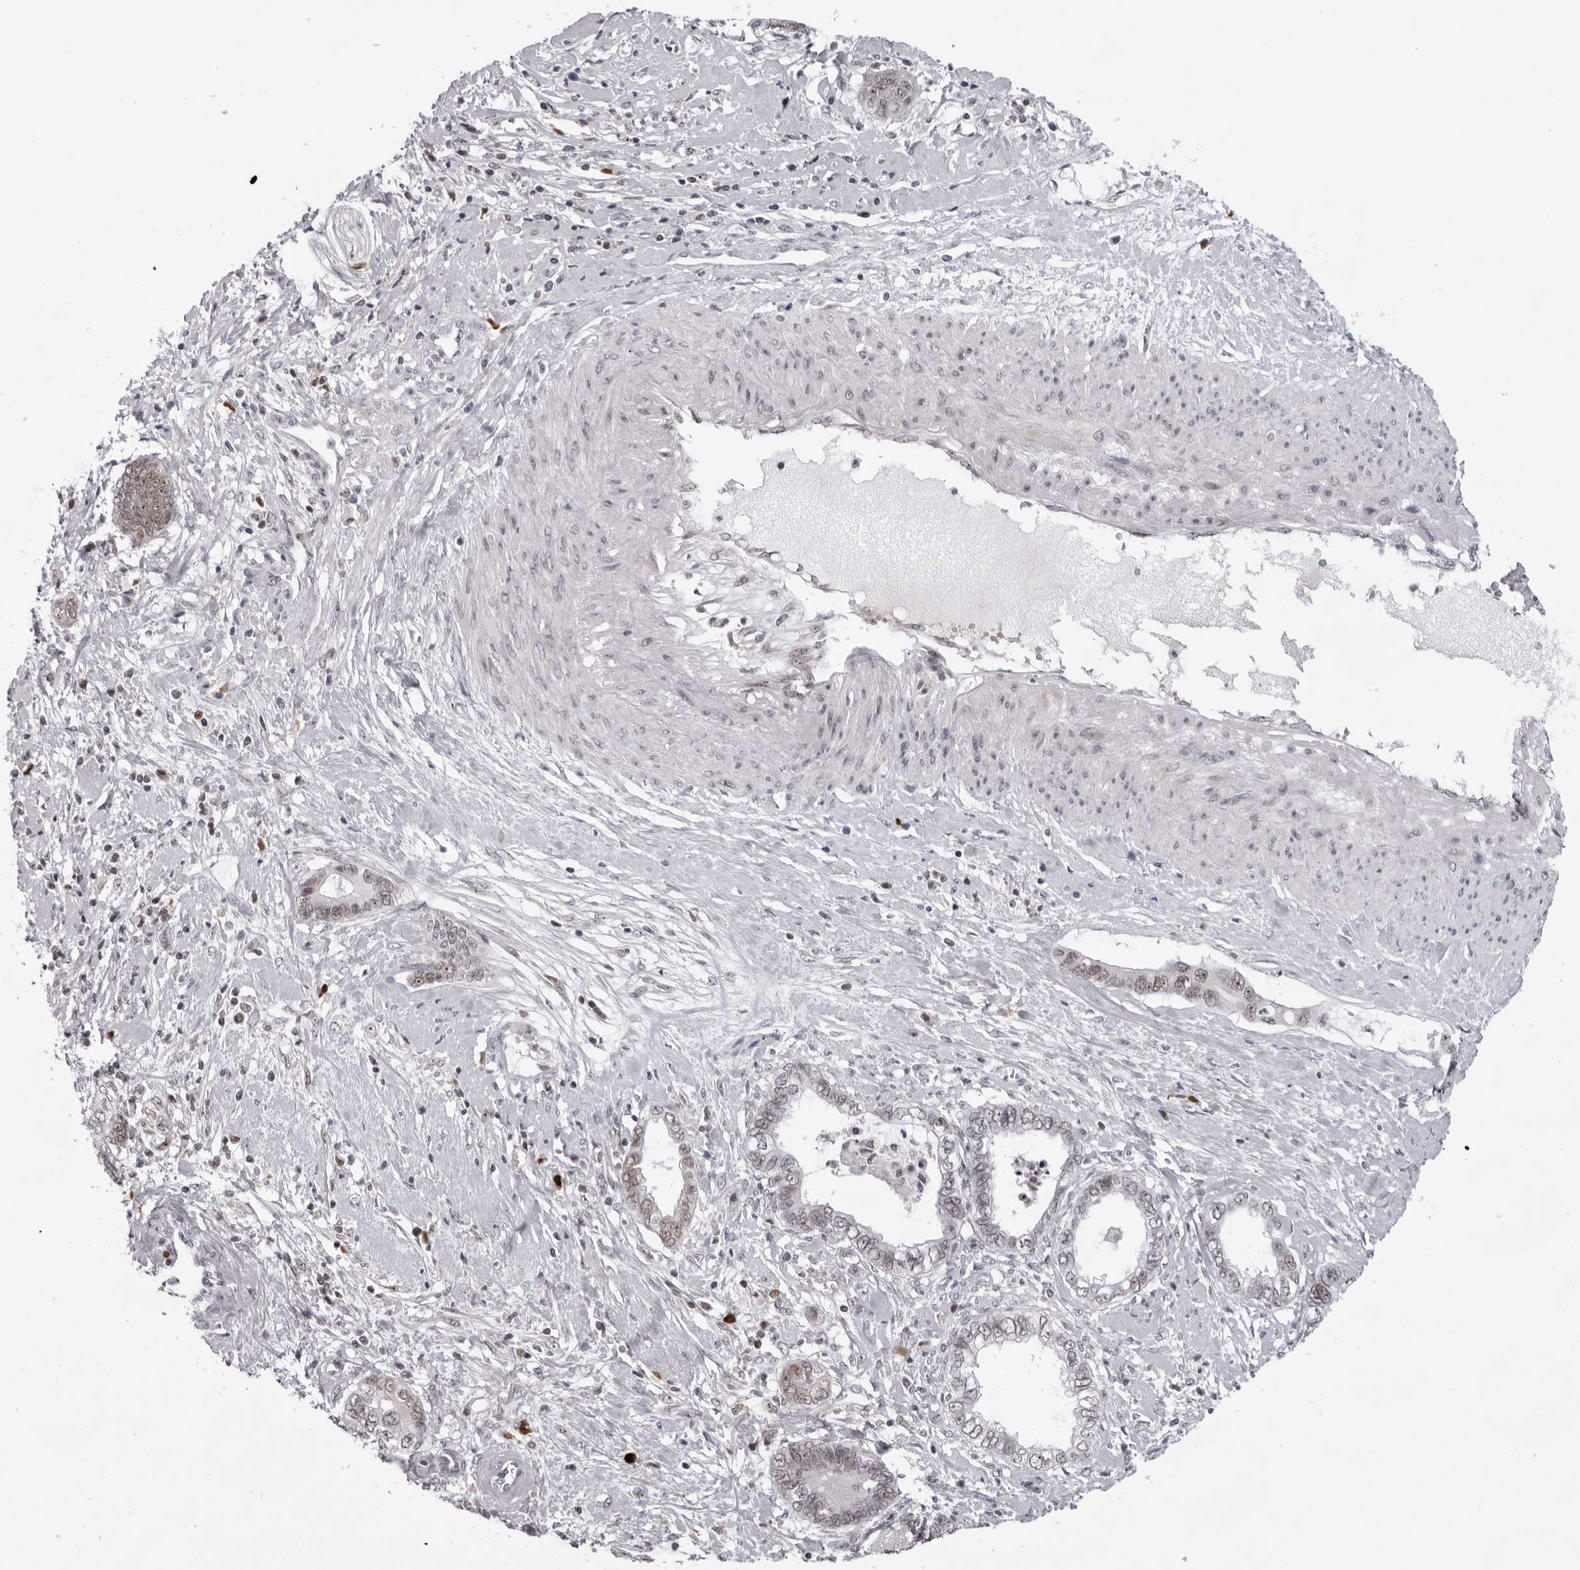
{"staining": {"intensity": "moderate", "quantity": "25%-75%", "location": "nuclear"}, "tissue": "cervical cancer", "cell_type": "Tumor cells", "image_type": "cancer", "snomed": [{"axis": "morphology", "description": "Adenocarcinoma, NOS"}, {"axis": "topography", "description": "Cervix"}], "caption": "This micrograph shows IHC staining of cervical adenocarcinoma, with medium moderate nuclear expression in approximately 25%-75% of tumor cells.", "gene": "EXOSC10", "patient": {"sex": "female", "age": 44}}